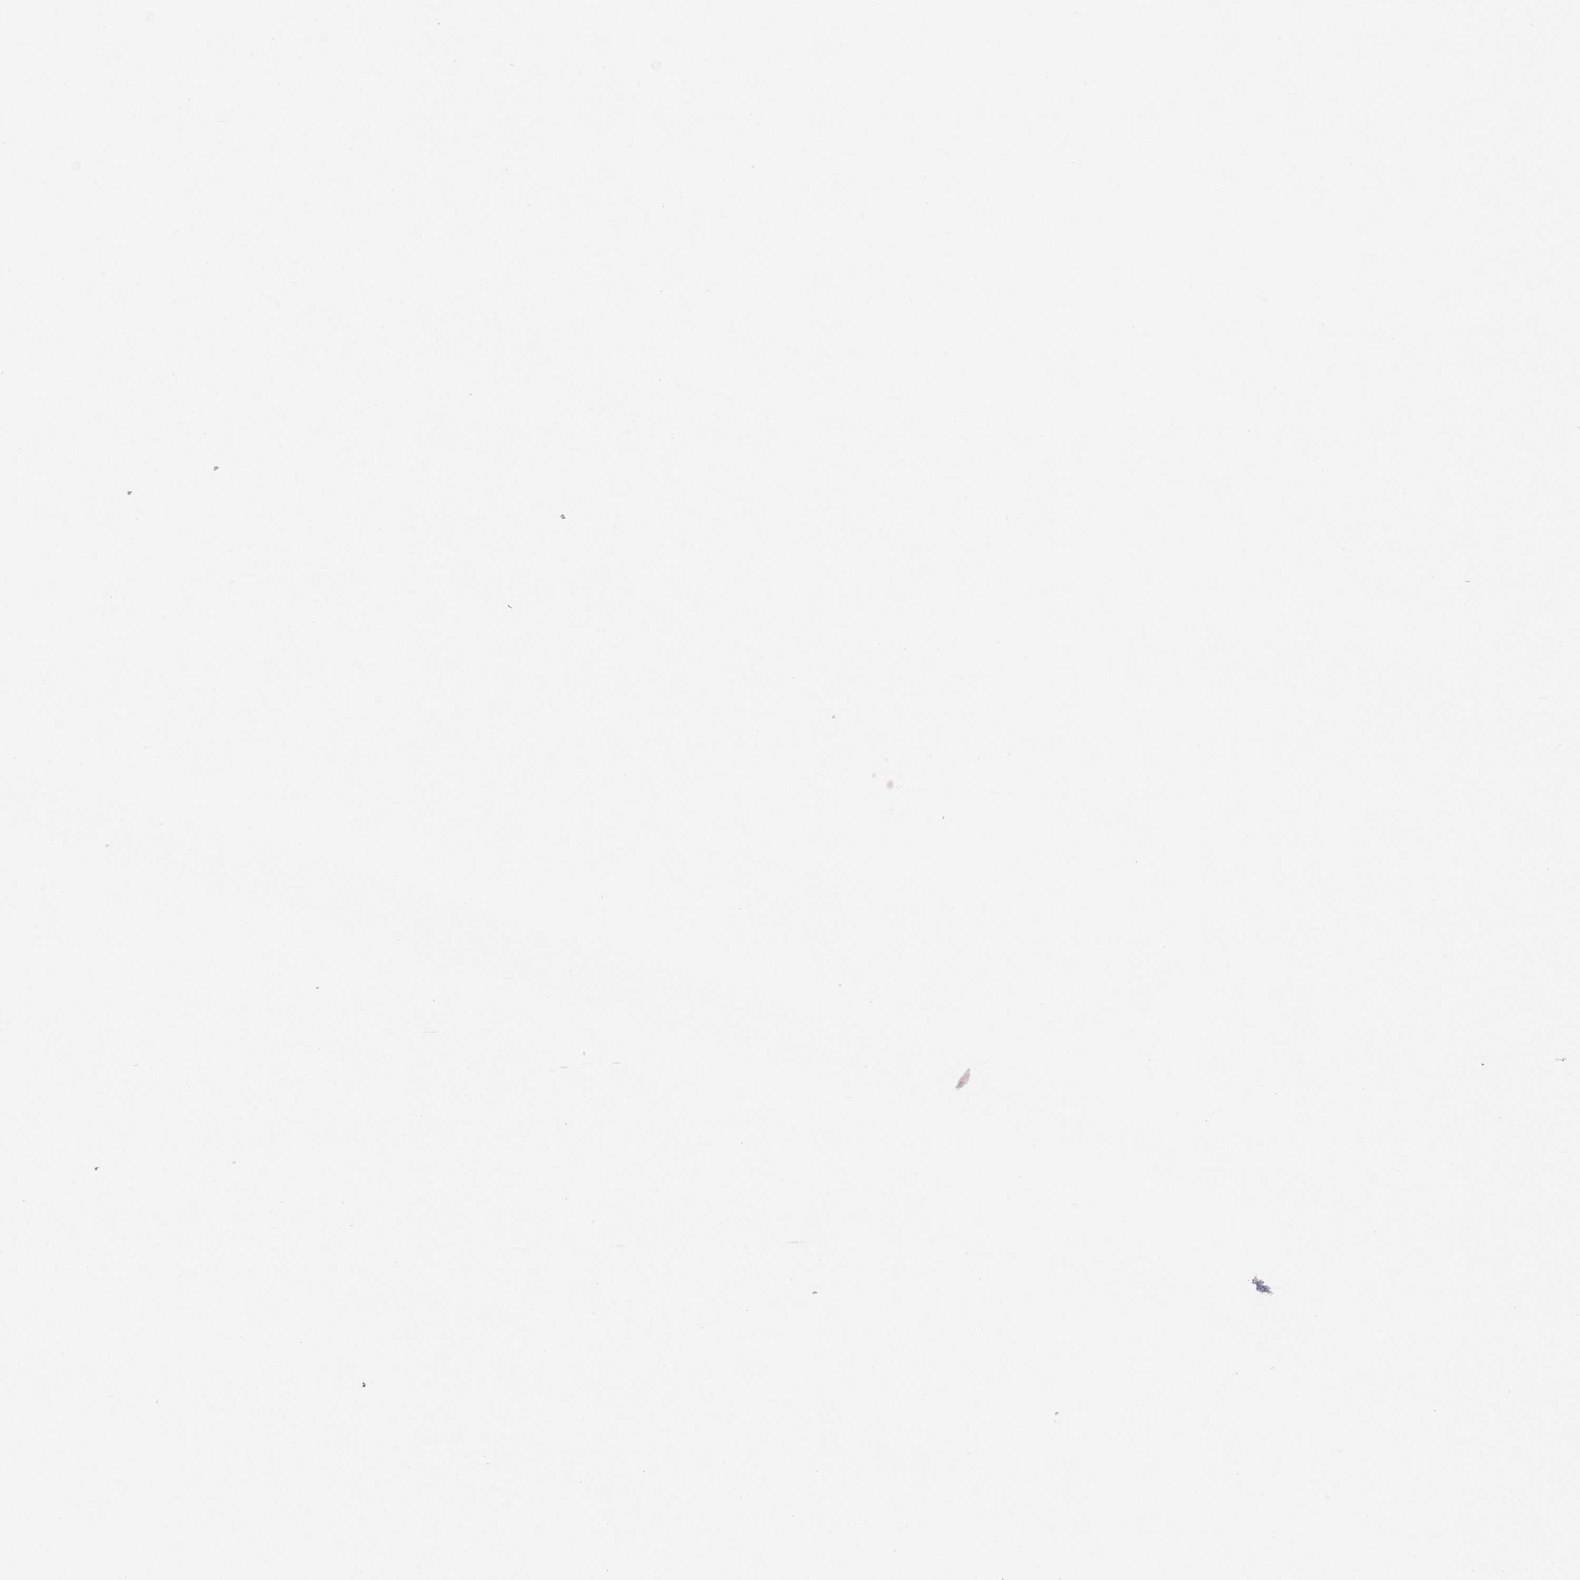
{"staining": {"intensity": "moderate", "quantity": "<25%", "location": "cytoplasmic/membranous"}, "tissue": "nasopharynx", "cell_type": "Respiratory epithelial cells", "image_type": "normal", "snomed": [{"axis": "morphology", "description": "Normal tissue, NOS"}, {"axis": "topography", "description": "Nasopharynx"}], "caption": "Protein staining demonstrates moderate cytoplasmic/membranous positivity in approximately <25% of respiratory epithelial cells in unremarkable nasopharynx.", "gene": "ASB16", "patient": {"sex": "male", "age": 83}}